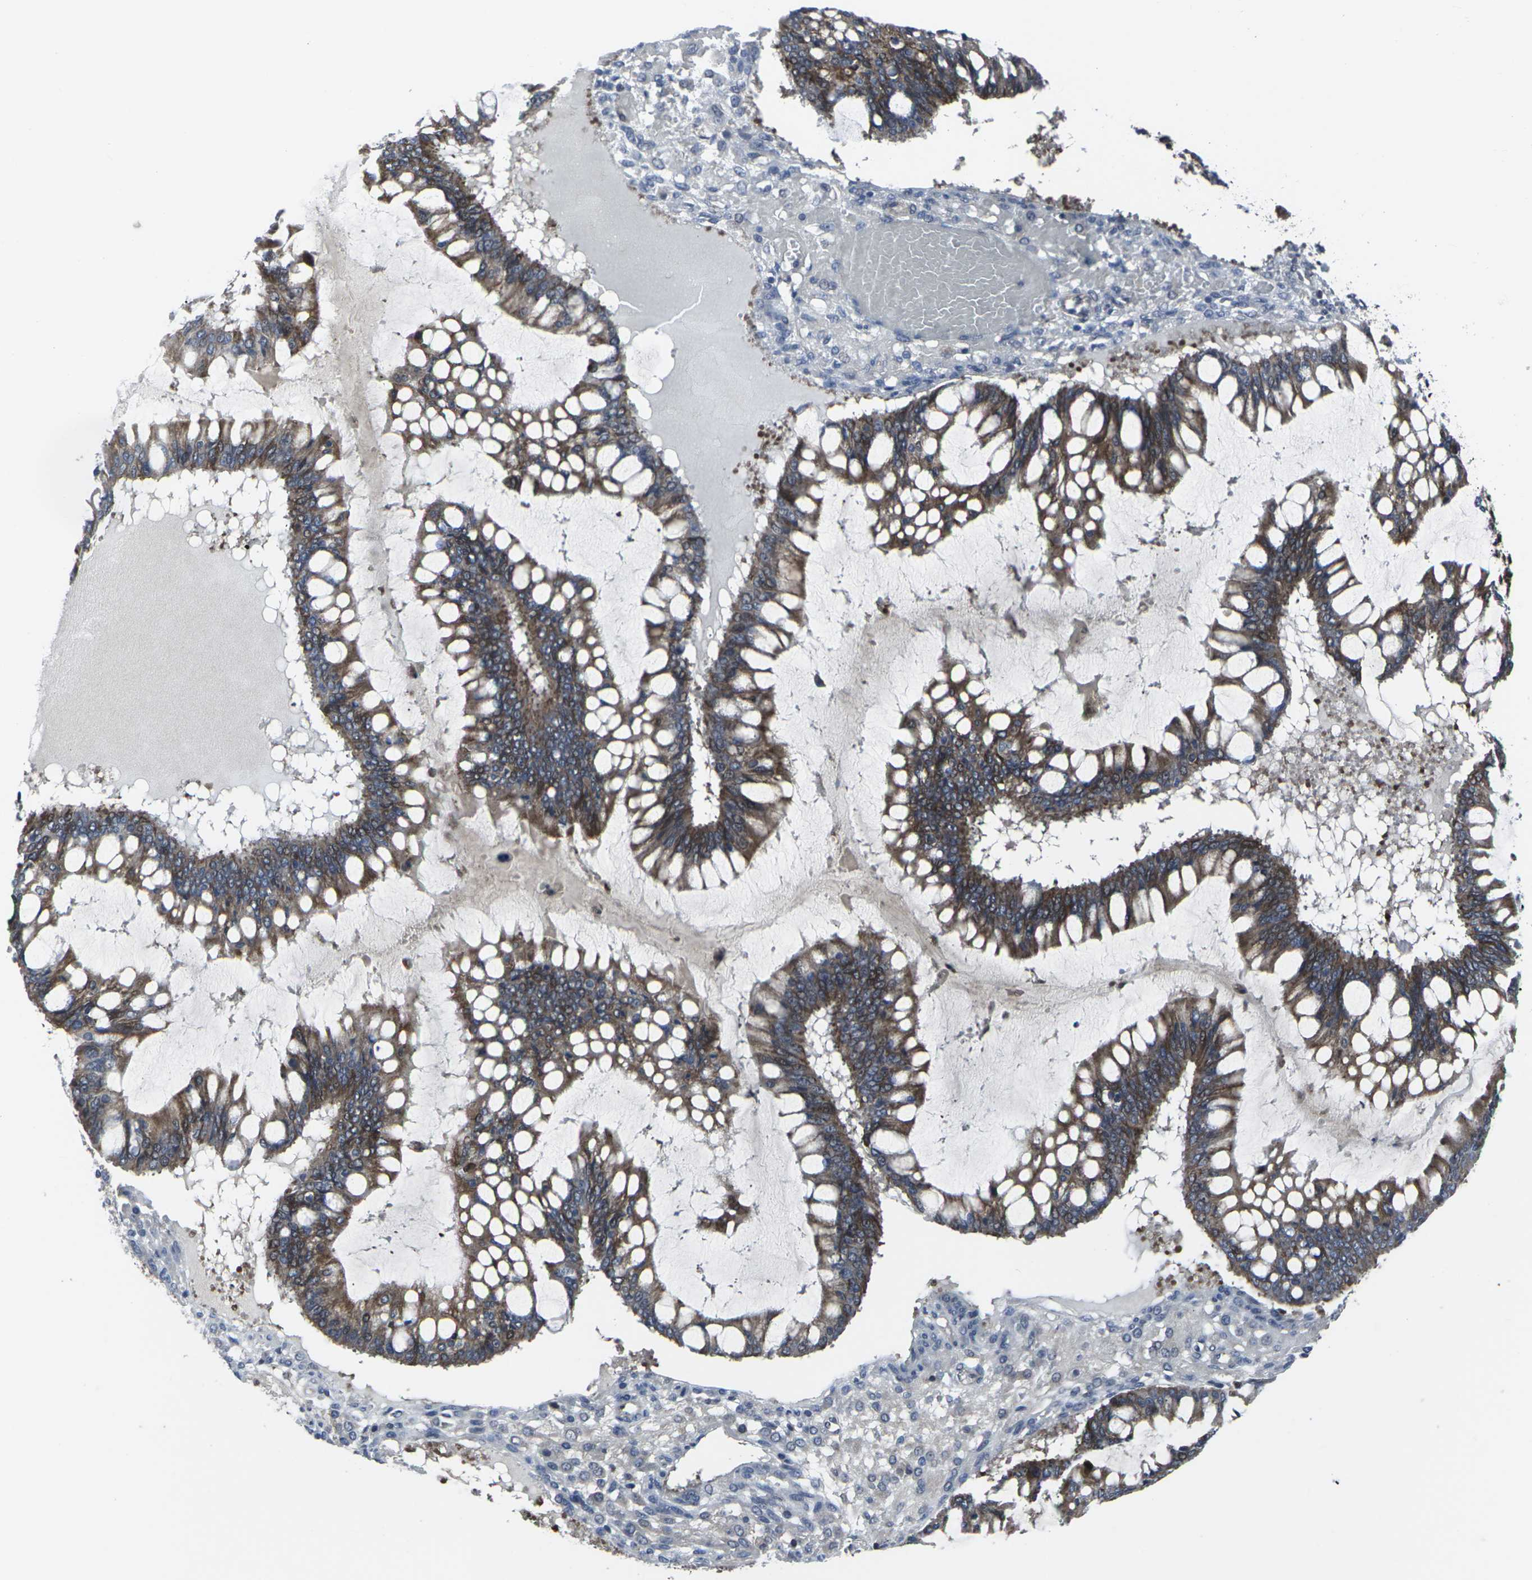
{"staining": {"intensity": "moderate", "quantity": ">75%", "location": "cytoplasmic/membranous"}, "tissue": "ovarian cancer", "cell_type": "Tumor cells", "image_type": "cancer", "snomed": [{"axis": "morphology", "description": "Cystadenocarcinoma, mucinous, NOS"}, {"axis": "topography", "description": "Ovary"}], "caption": "A histopathology image of ovarian cancer stained for a protein demonstrates moderate cytoplasmic/membranous brown staining in tumor cells. The staining was performed using DAB, with brown indicating positive protein expression. Nuclei are stained blue with hematoxylin.", "gene": "HPRT1", "patient": {"sex": "female", "age": 73}}